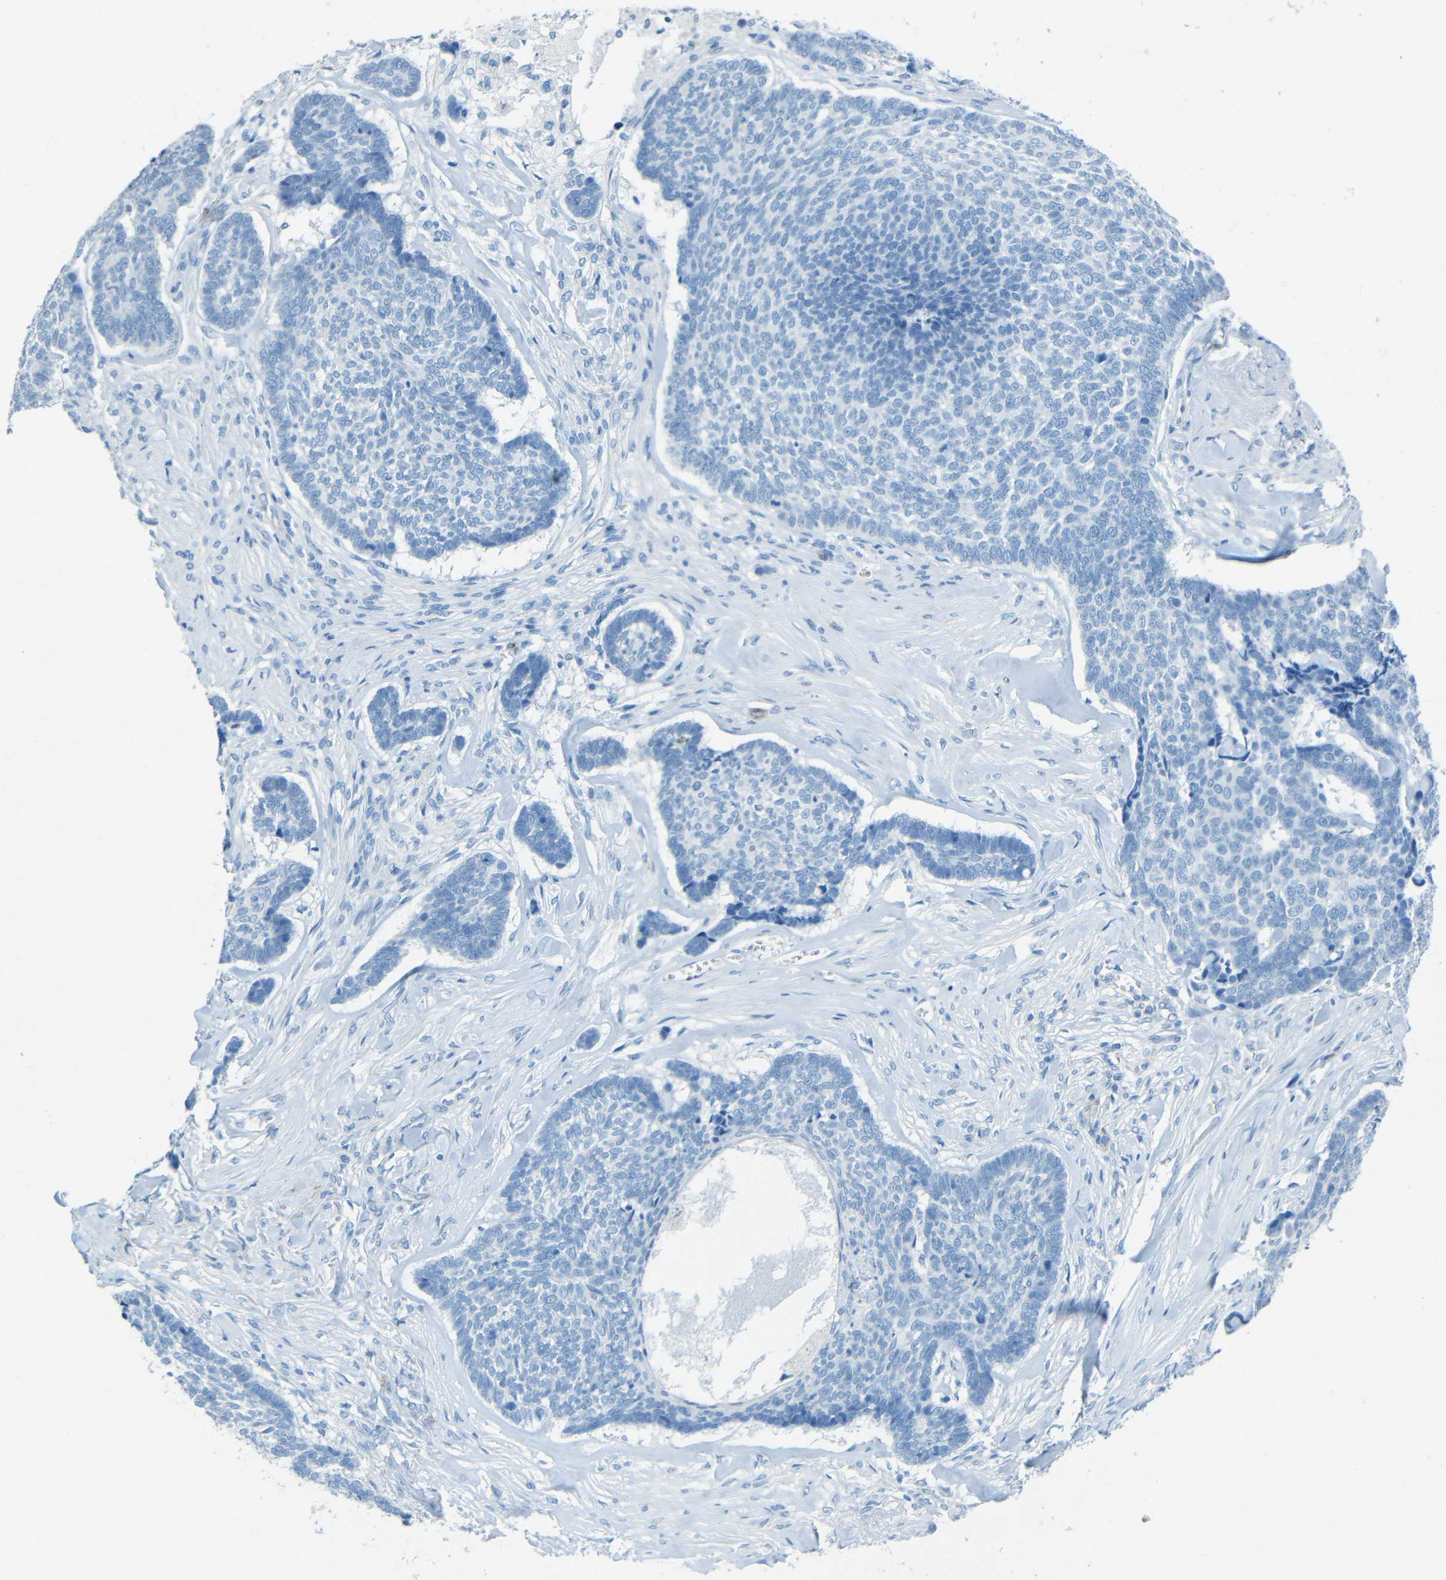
{"staining": {"intensity": "negative", "quantity": "none", "location": "none"}, "tissue": "skin cancer", "cell_type": "Tumor cells", "image_type": "cancer", "snomed": [{"axis": "morphology", "description": "Basal cell carcinoma"}, {"axis": "topography", "description": "Skin"}], "caption": "This photomicrograph is of skin cancer (basal cell carcinoma) stained with IHC to label a protein in brown with the nuclei are counter-stained blue. There is no expression in tumor cells.", "gene": "TUBB4B", "patient": {"sex": "male", "age": 84}}